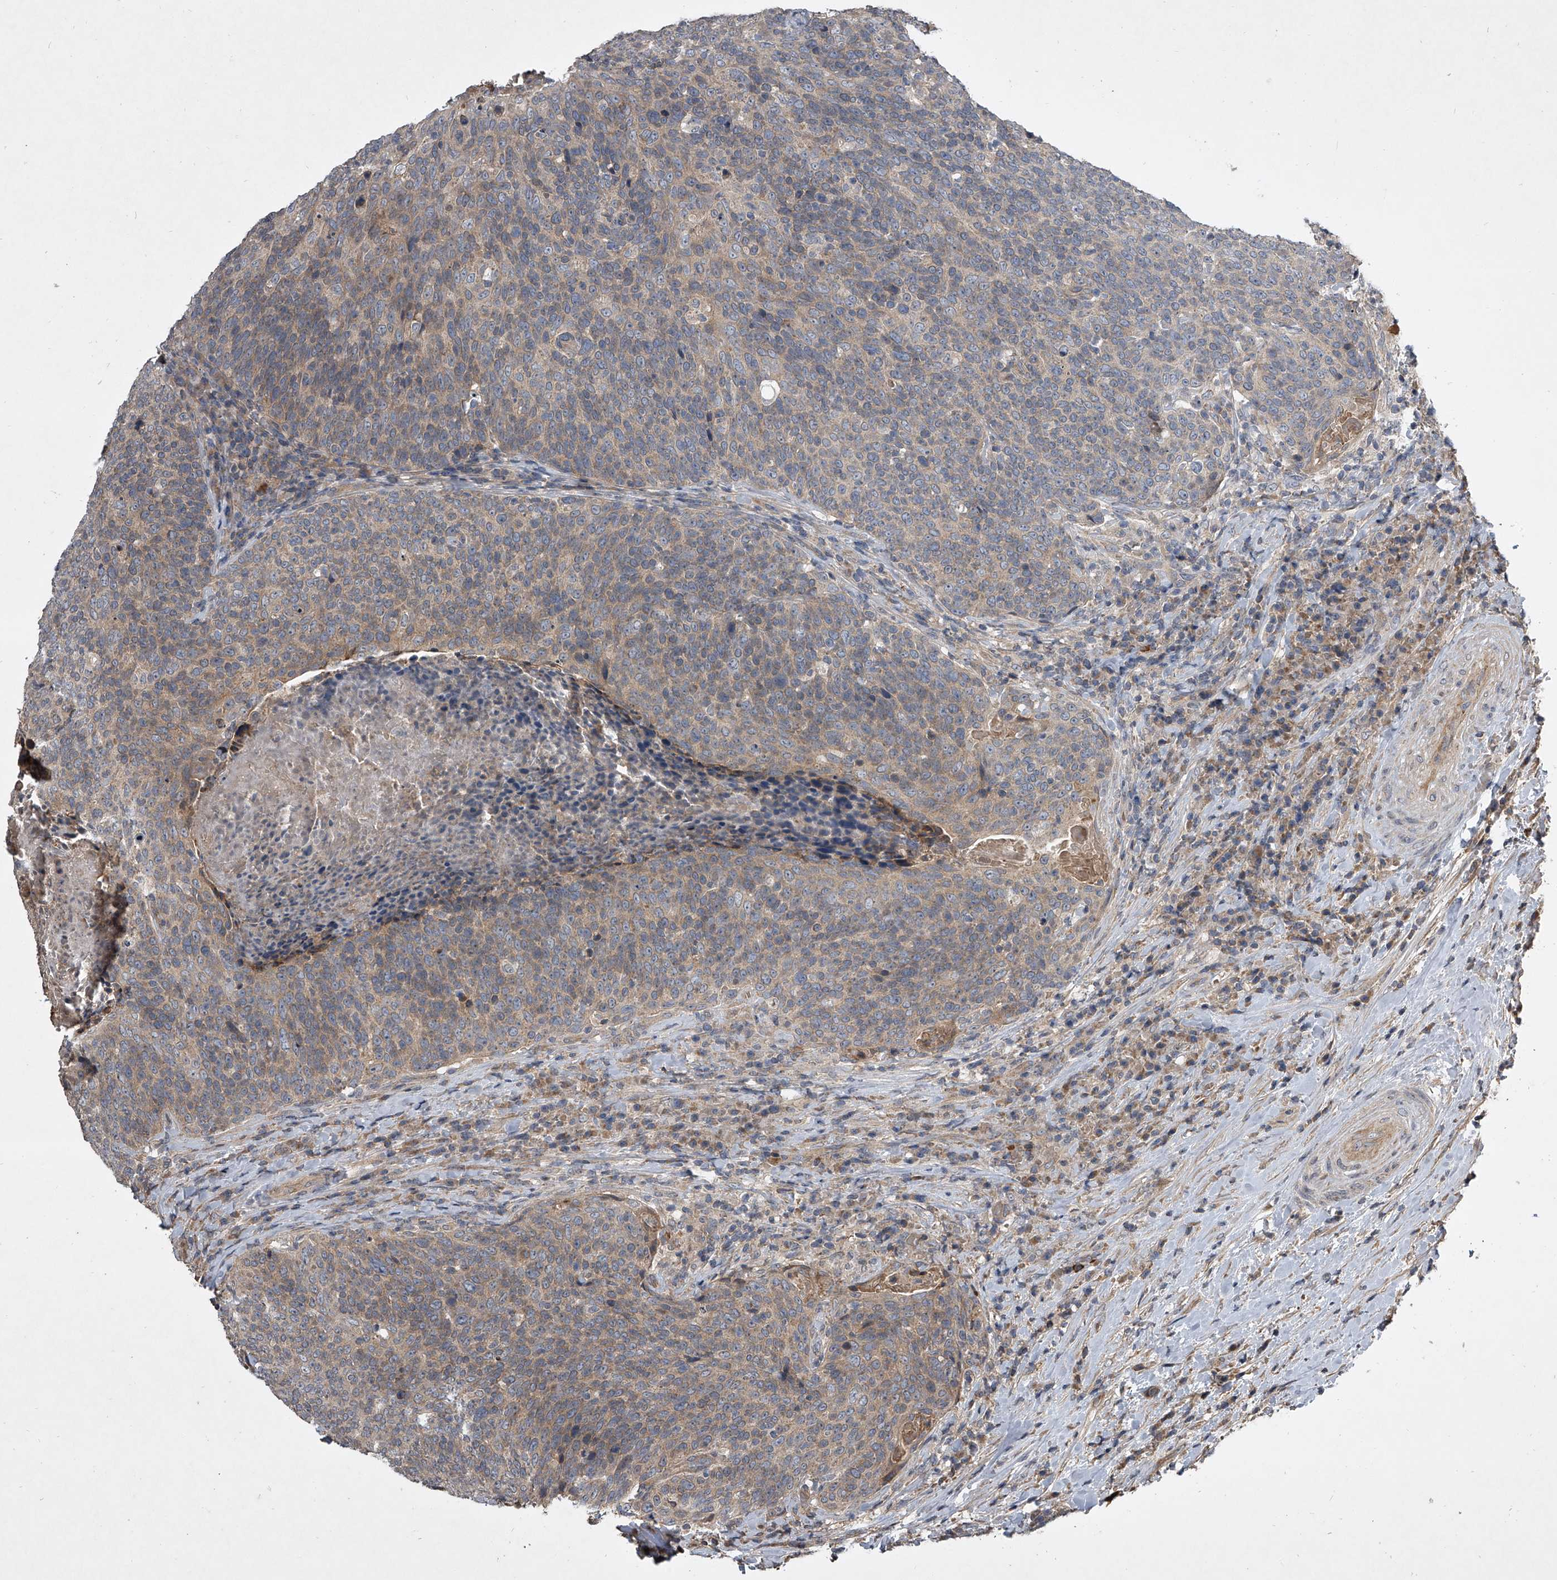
{"staining": {"intensity": "moderate", "quantity": ">75%", "location": "cytoplasmic/membranous"}, "tissue": "head and neck cancer", "cell_type": "Tumor cells", "image_type": "cancer", "snomed": [{"axis": "morphology", "description": "Squamous cell carcinoma, NOS"}, {"axis": "morphology", "description": "Squamous cell carcinoma, metastatic, NOS"}, {"axis": "topography", "description": "Lymph node"}, {"axis": "topography", "description": "Head-Neck"}], "caption": "A brown stain shows moderate cytoplasmic/membranous expression of a protein in human head and neck cancer (squamous cell carcinoma) tumor cells.", "gene": "NFS1", "patient": {"sex": "male", "age": 62}}